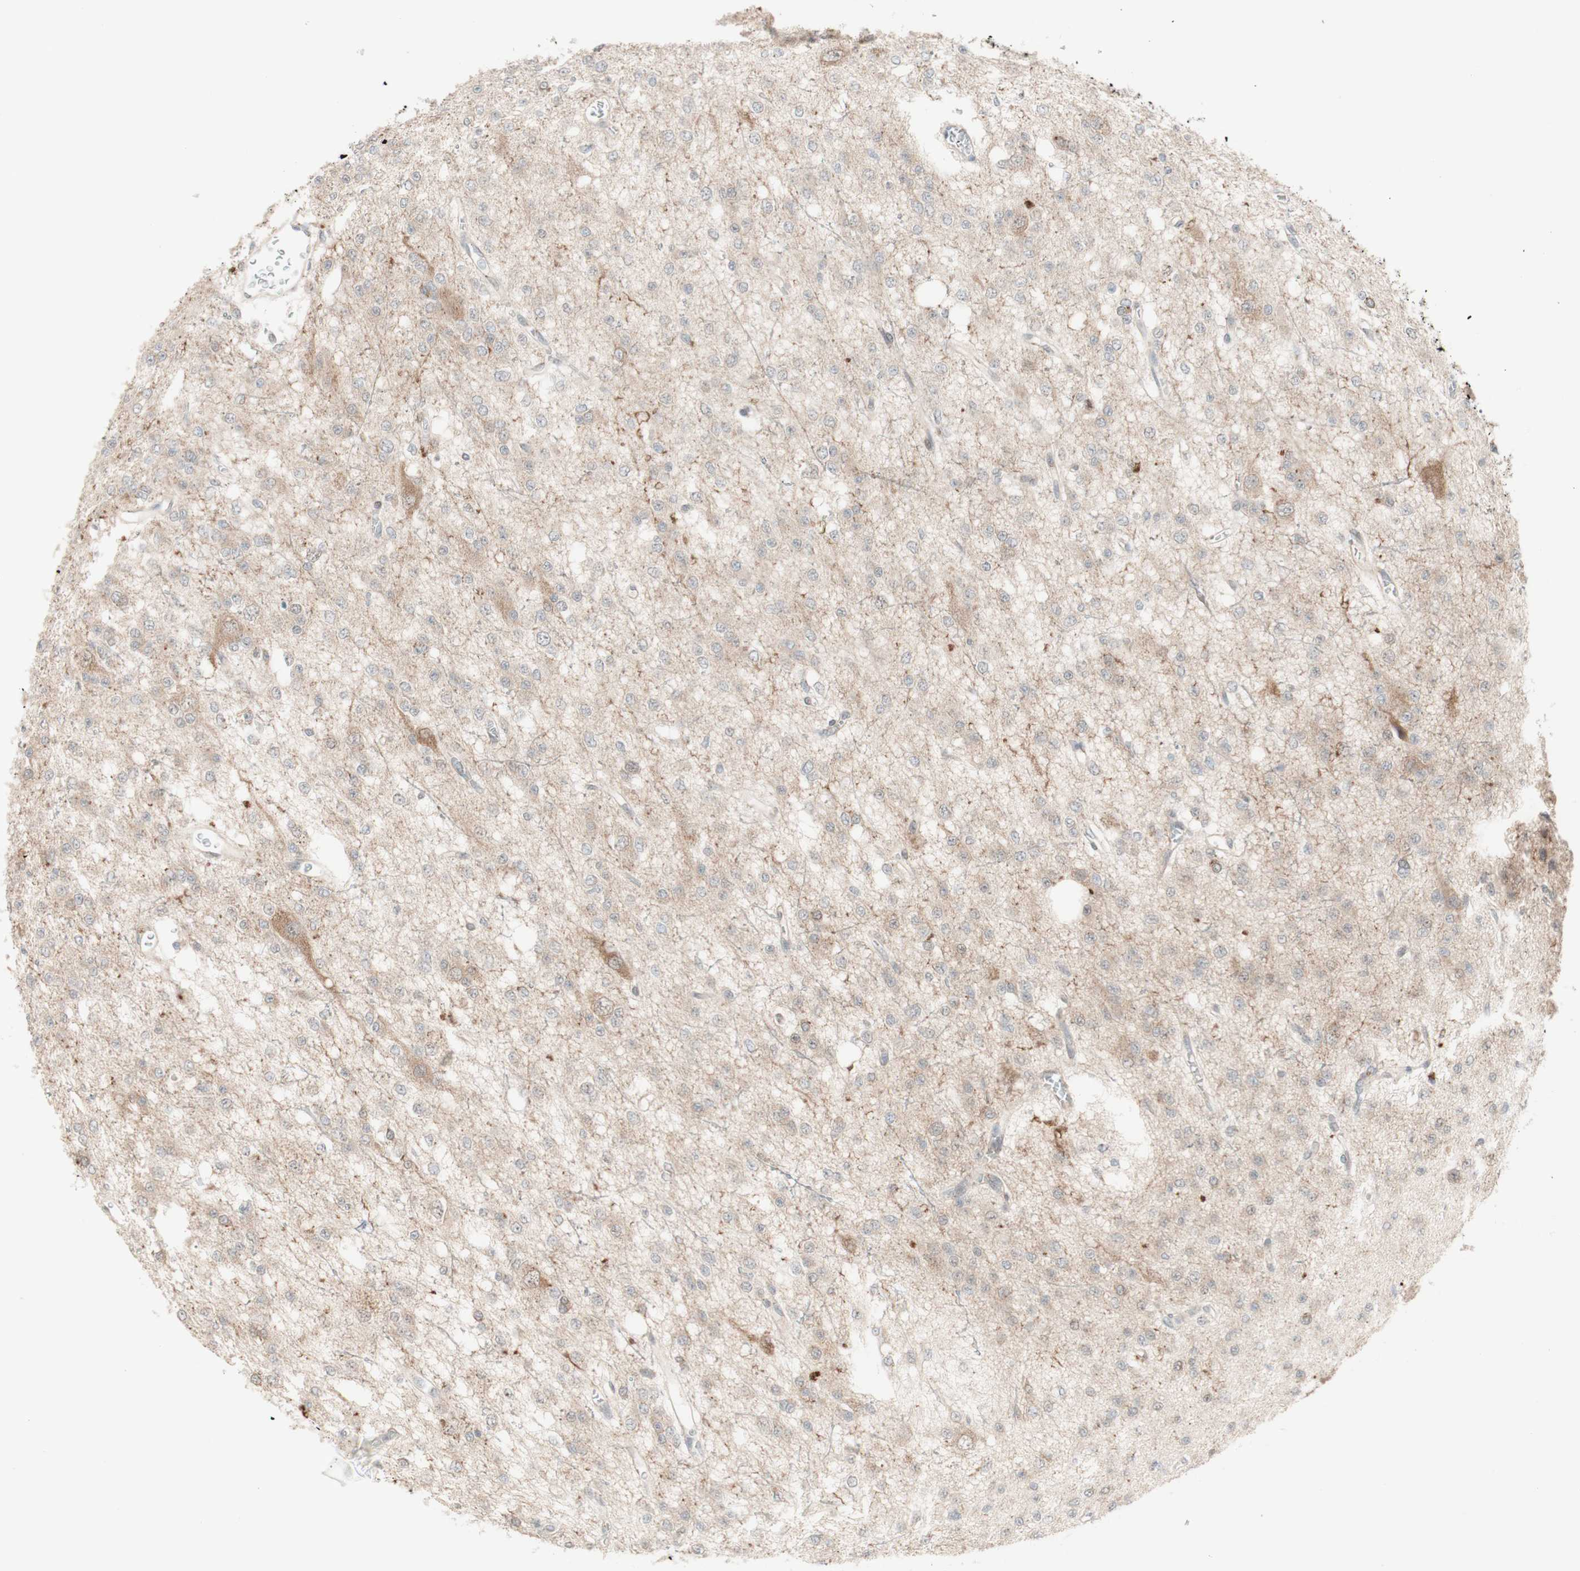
{"staining": {"intensity": "weak", "quantity": ">75%", "location": "cytoplasmic/membranous"}, "tissue": "glioma", "cell_type": "Tumor cells", "image_type": "cancer", "snomed": [{"axis": "morphology", "description": "Glioma, malignant, Low grade"}, {"axis": "topography", "description": "Brain"}], "caption": "Immunohistochemistry (IHC) of malignant glioma (low-grade) exhibits low levels of weak cytoplasmic/membranous staining in about >75% of tumor cells.", "gene": "CYLD", "patient": {"sex": "male", "age": 38}}